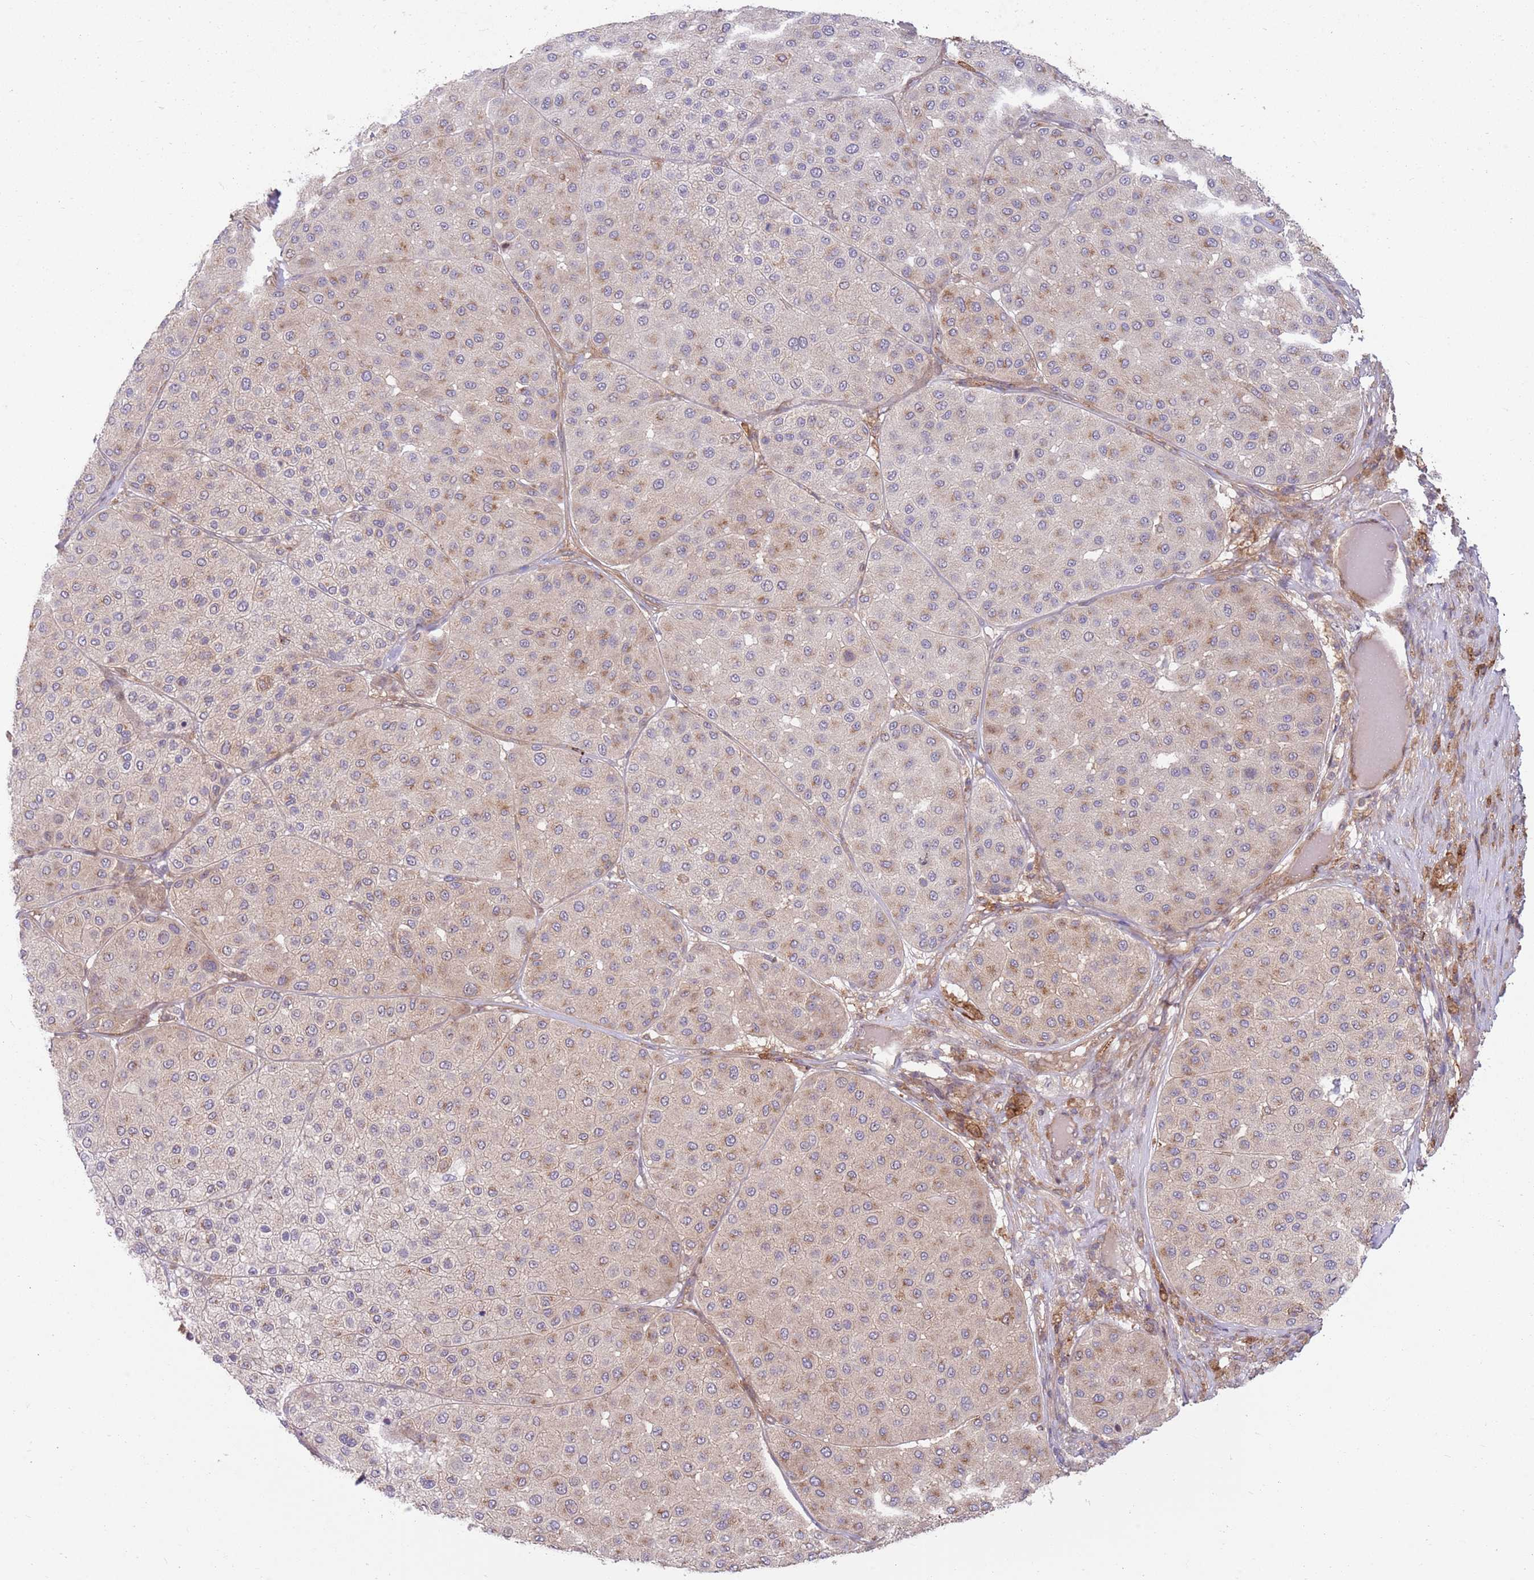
{"staining": {"intensity": "moderate", "quantity": "<25%", "location": "cytoplasmic/membranous"}, "tissue": "melanoma", "cell_type": "Tumor cells", "image_type": "cancer", "snomed": [{"axis": "morphology", "description": "Malignant melanoma, Metastatic site"}, {"axis": "topography", "description": "Smooth muscle"}], "caption": "Immunohistochemistry (DAB (3,3'-diaminobenzidine)) staining of human melanoma shows moderate cytoplasmic/membranous protein staining in approximately <25% of tumor cells.", "gene": "GGA1", "patient": {"sex": "male", "age": 41}}